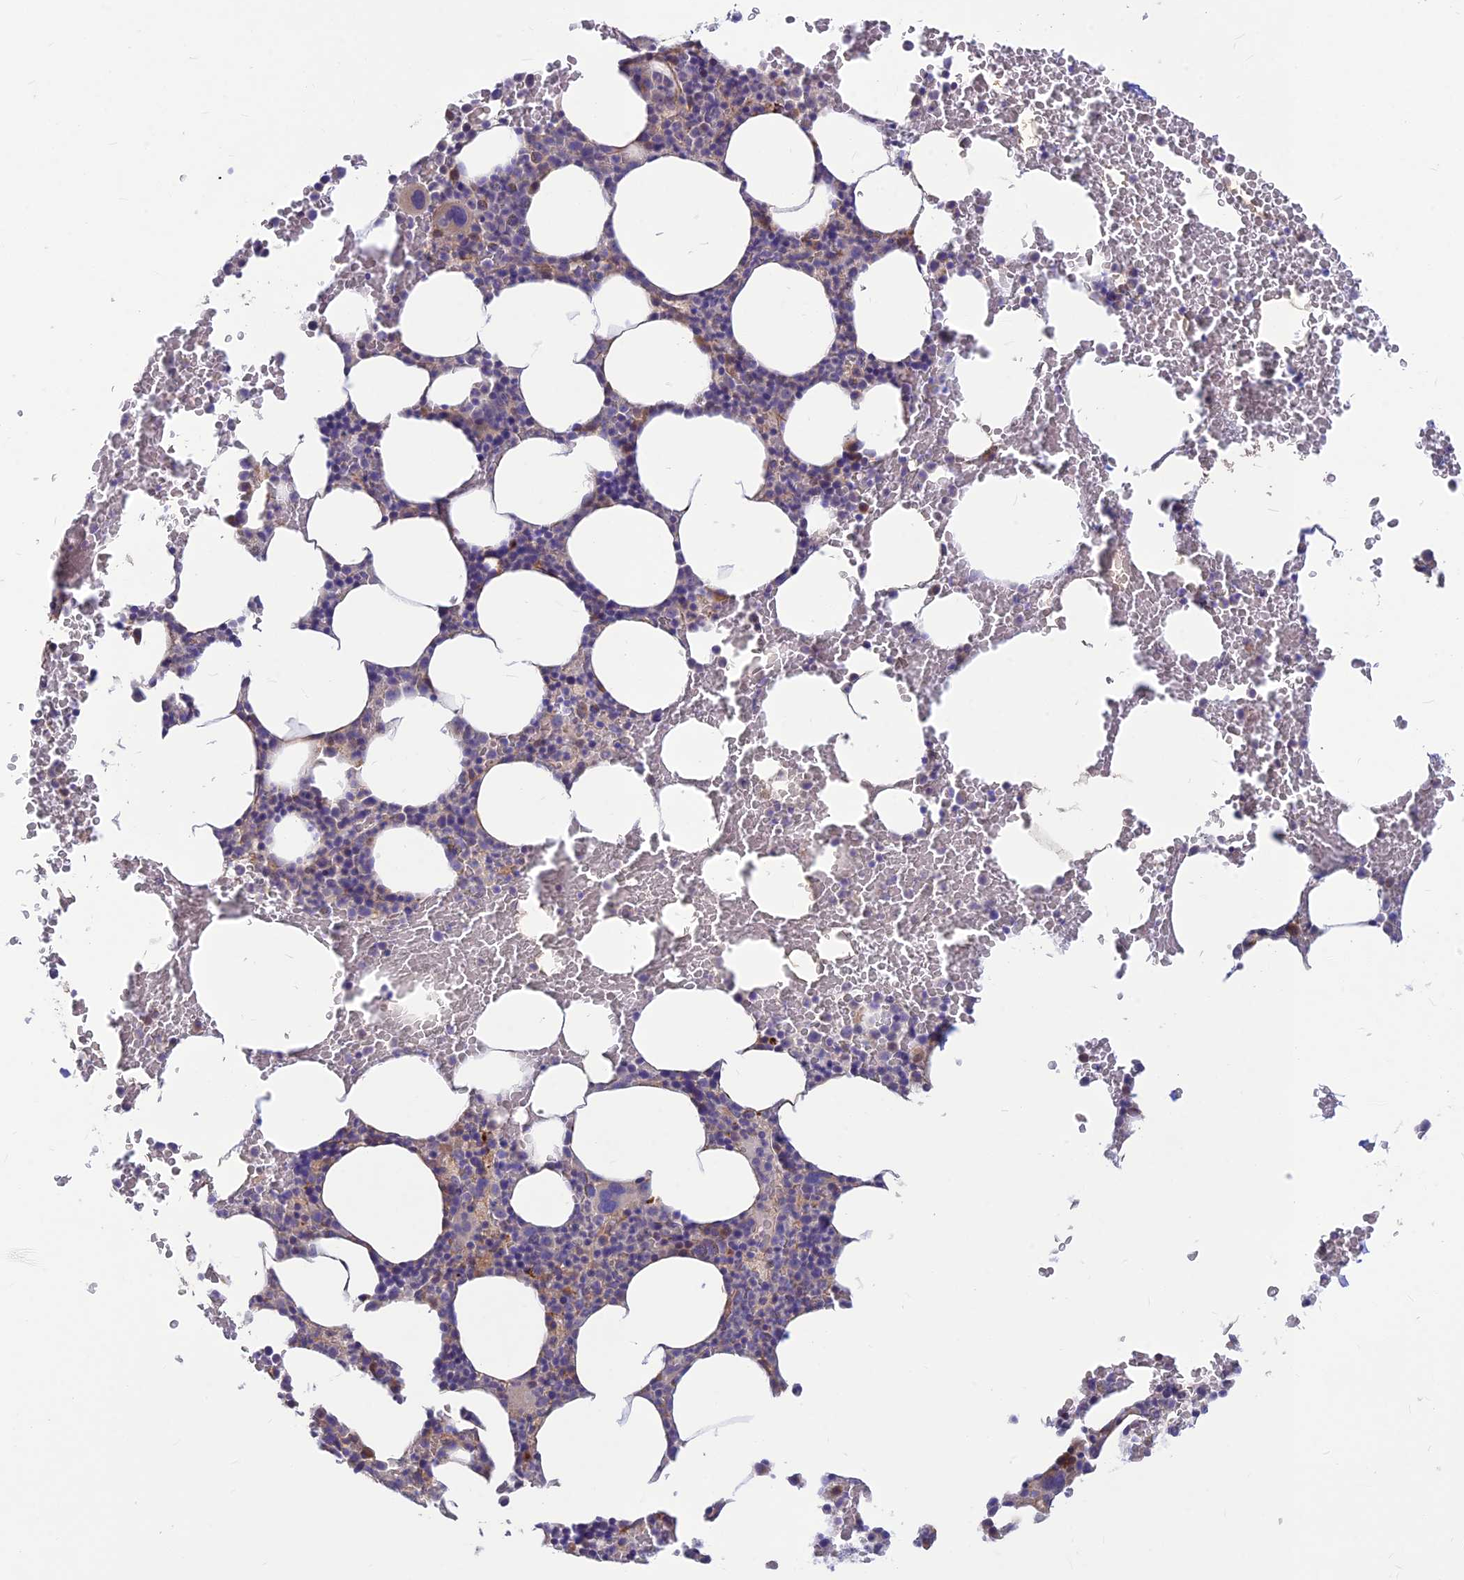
{"staining": {"intensity": "weak", "quantity": "<25%", "location": "cytoplasmic/membranous"}, "tissue": "bone marrow", "cell_type": "Hematopoietic cells", "image_type": "normal", "snomed": [{"axis": "morphology", "description": "Normal tissue, NOS"}, {"axis": "morphology", "description": "Inflammation, NOS"}, {"axis": "topography", "description": "Bone marrow"}], "caption": "Immunohistochemical staining of unremarkable human bone marrow reveals no significant expression in hematopoietic cells. (DAB (3,3'-diaminobenzidine) IHC with hematoxylin counter stain).", "gene": "ST8SIA5", "patient": {"sex": "female", "age": 78}}